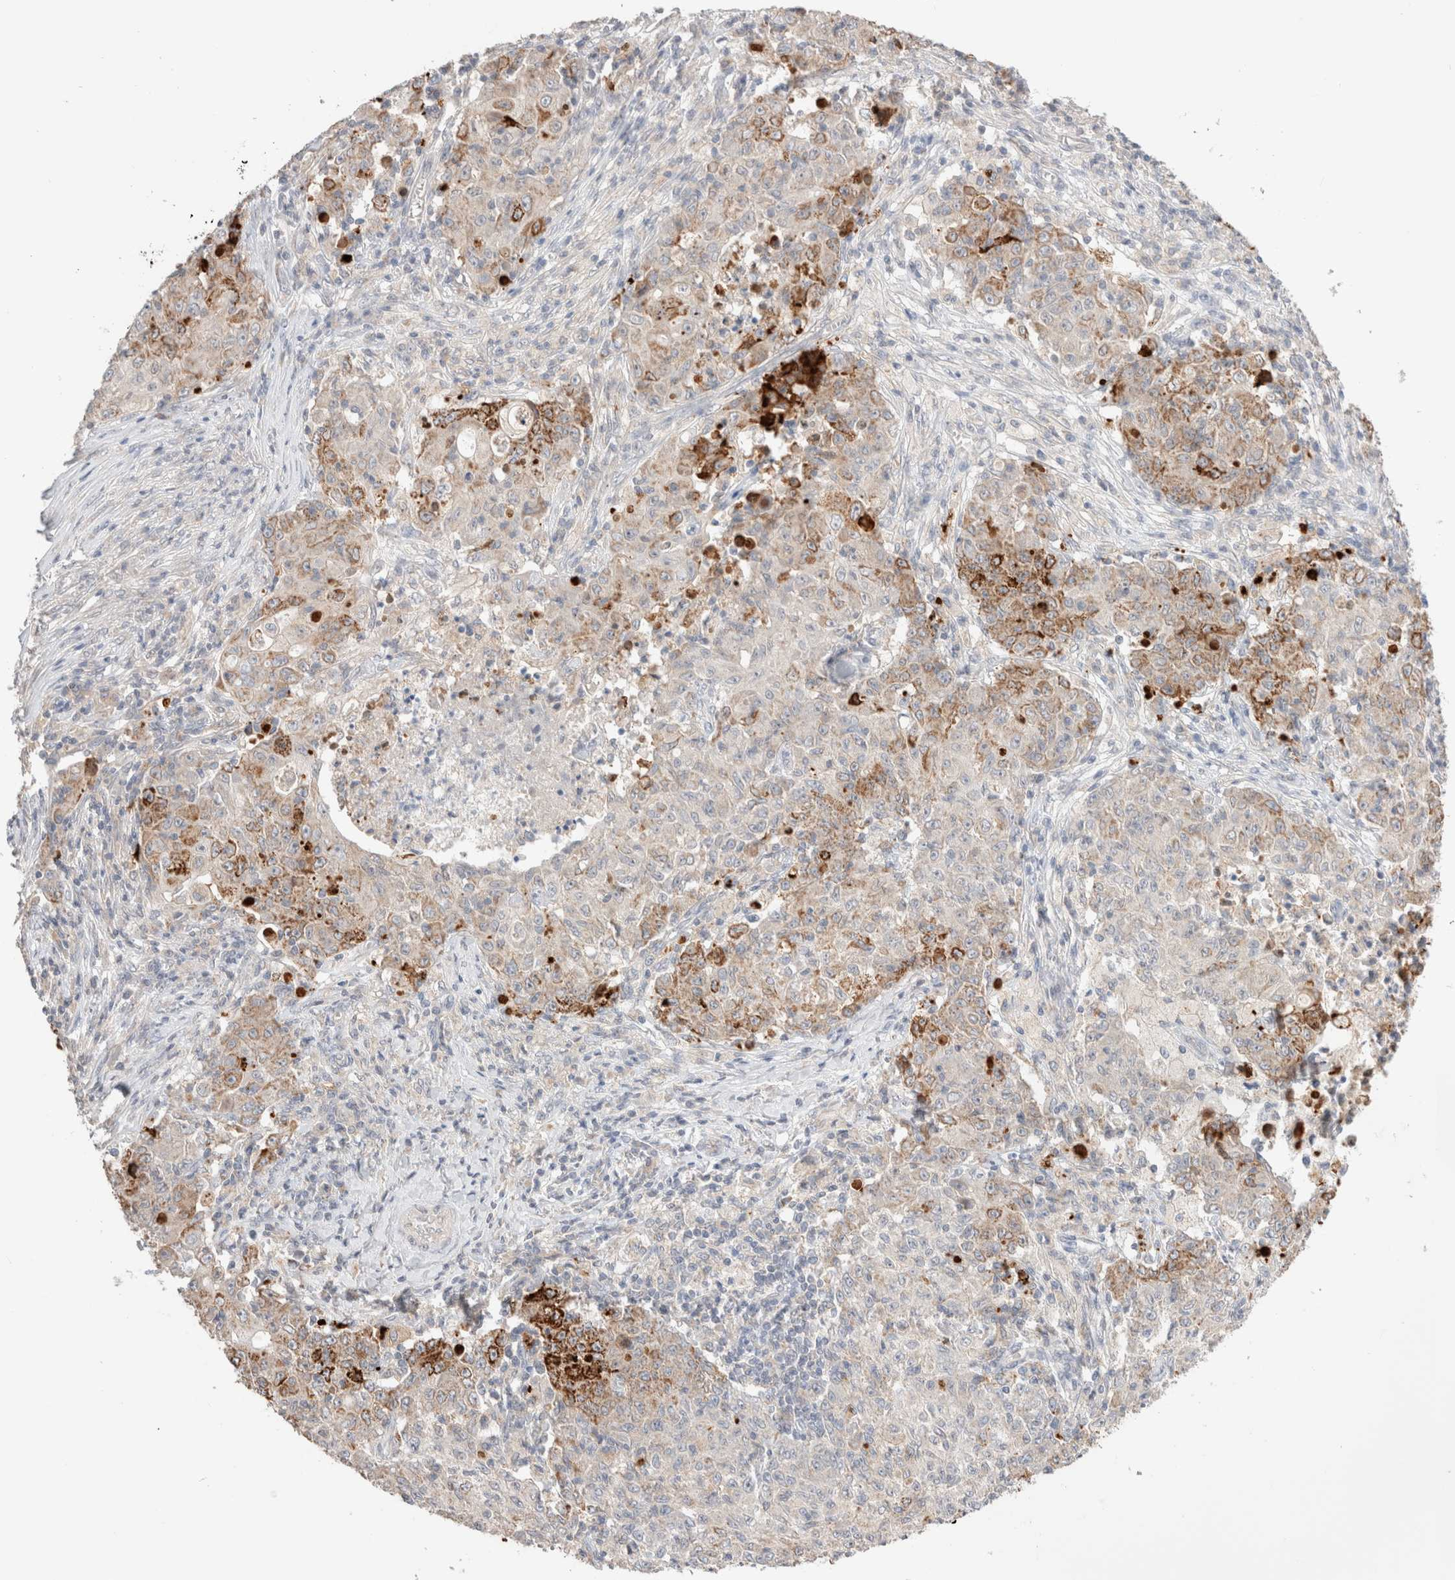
{"staining": {"intensity": "moderate", "quantity": "25%-75%", "location": "cytoplasmic/membranous"}, "tissue": "ovarian cancer", "cell_type": "Tumor cells", "image_type": "cancer", "snomed": [{"axis": "morphology", "description": "Carcinoma, endometroid"}, {"axis": "topography", "description": "Ovary"}], "caption": "Tumor cells exhibit medium levels of moderate cytoplasmic/membranous staining in about 25%-75% of cells in ovarian endometroid carcinoma. The staining is performed using DAB brown chromogen to label protein expression. The nuclei are counter-stained blue using hematoxylin.", "gene": "TRIM41", "patient": {"sex": "female", "age": 42}}